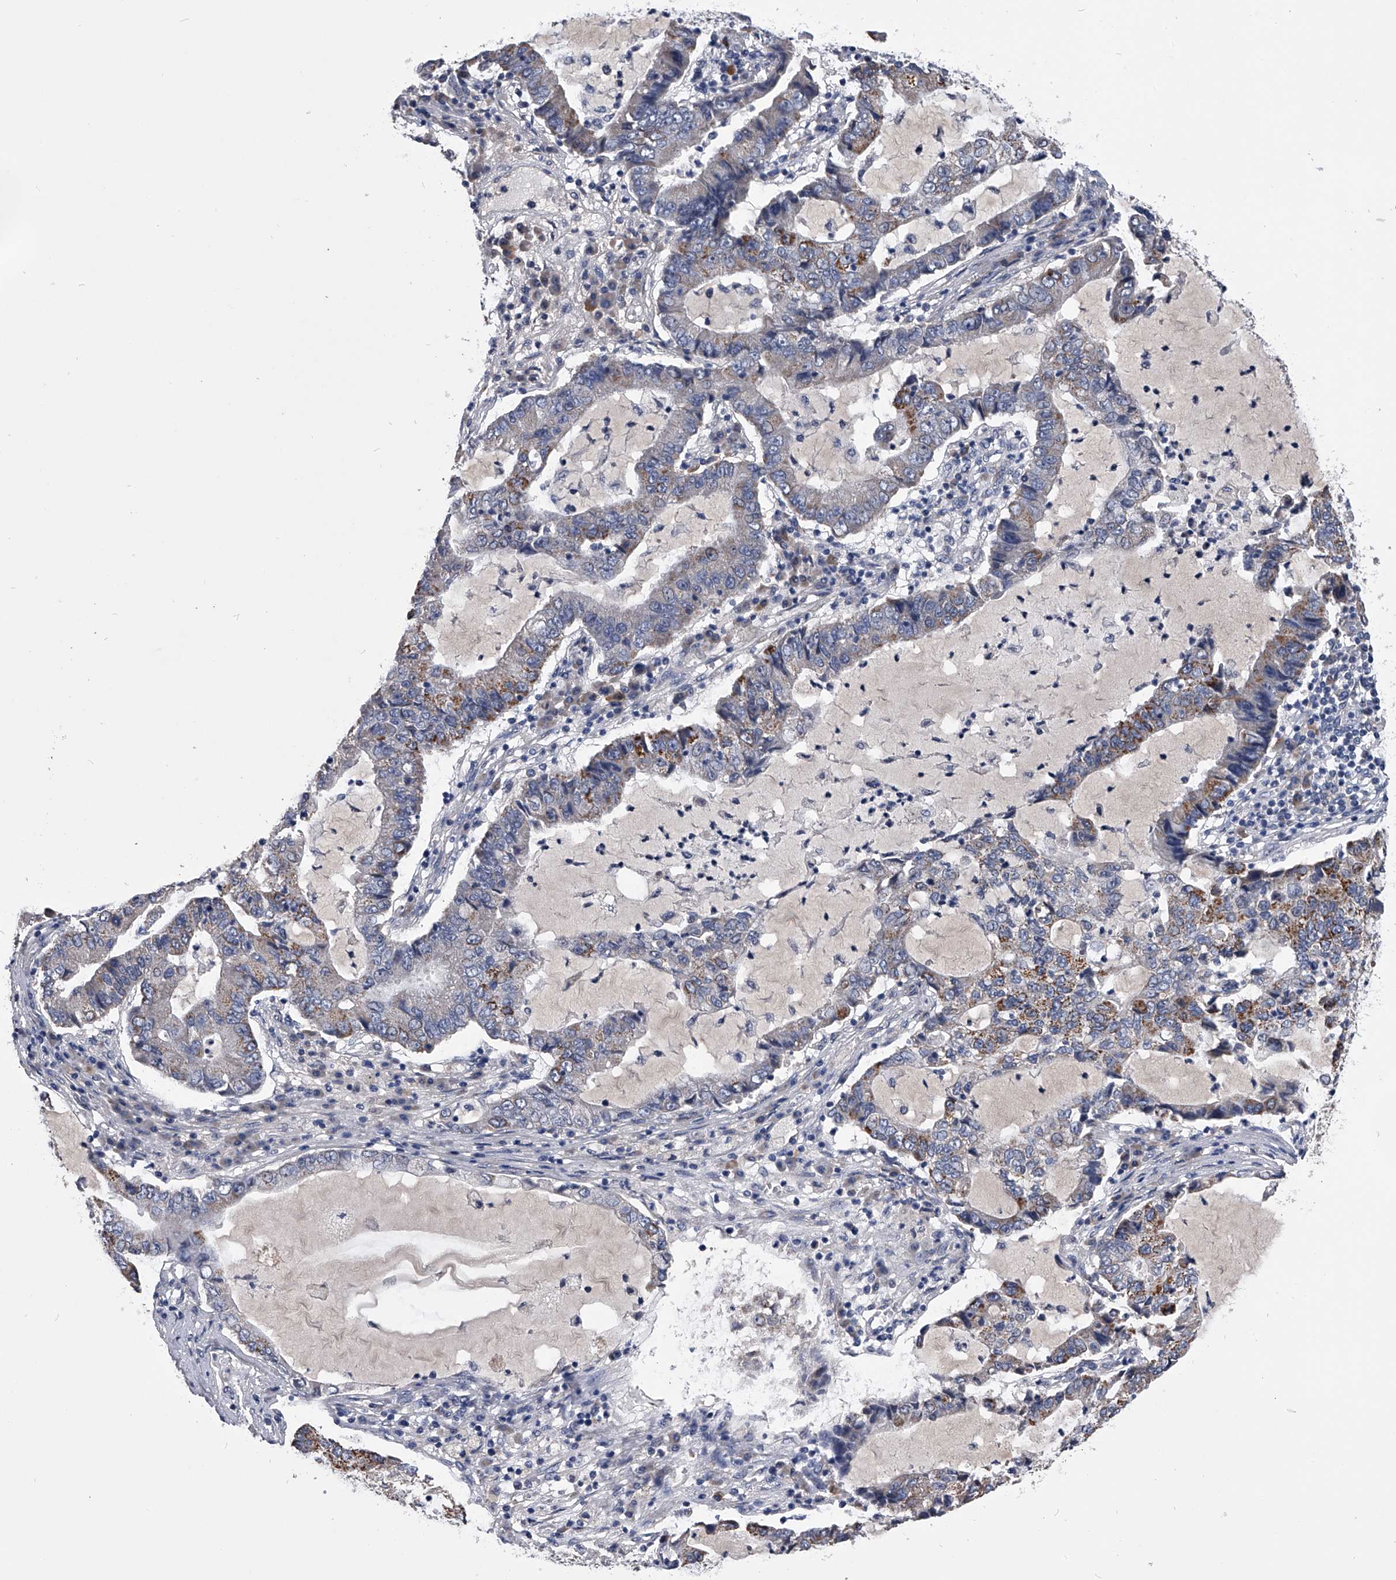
{"staining": {"intensity": "moderate", "quantity": "25%-75%", "location": "cytoplasmic/membranous"}, "tissue": "lung cancer", "cell_type": "Tumor cells", "image_type": "cancer", "snomed": [{"axis": "morphology", "description": "Adenocarcinoma, NOS"}, {"axis": "topography", "description": "Lung"}], "caption": "Lung adenocarcinoma stained with immunohistochemistry (IHC) demonstrates moderate cytoplasmic/membranous expression in approximately 25%-75% of tumor cells.", "gene": "OAT", "patient": {"sex": "female", "age": 51}}